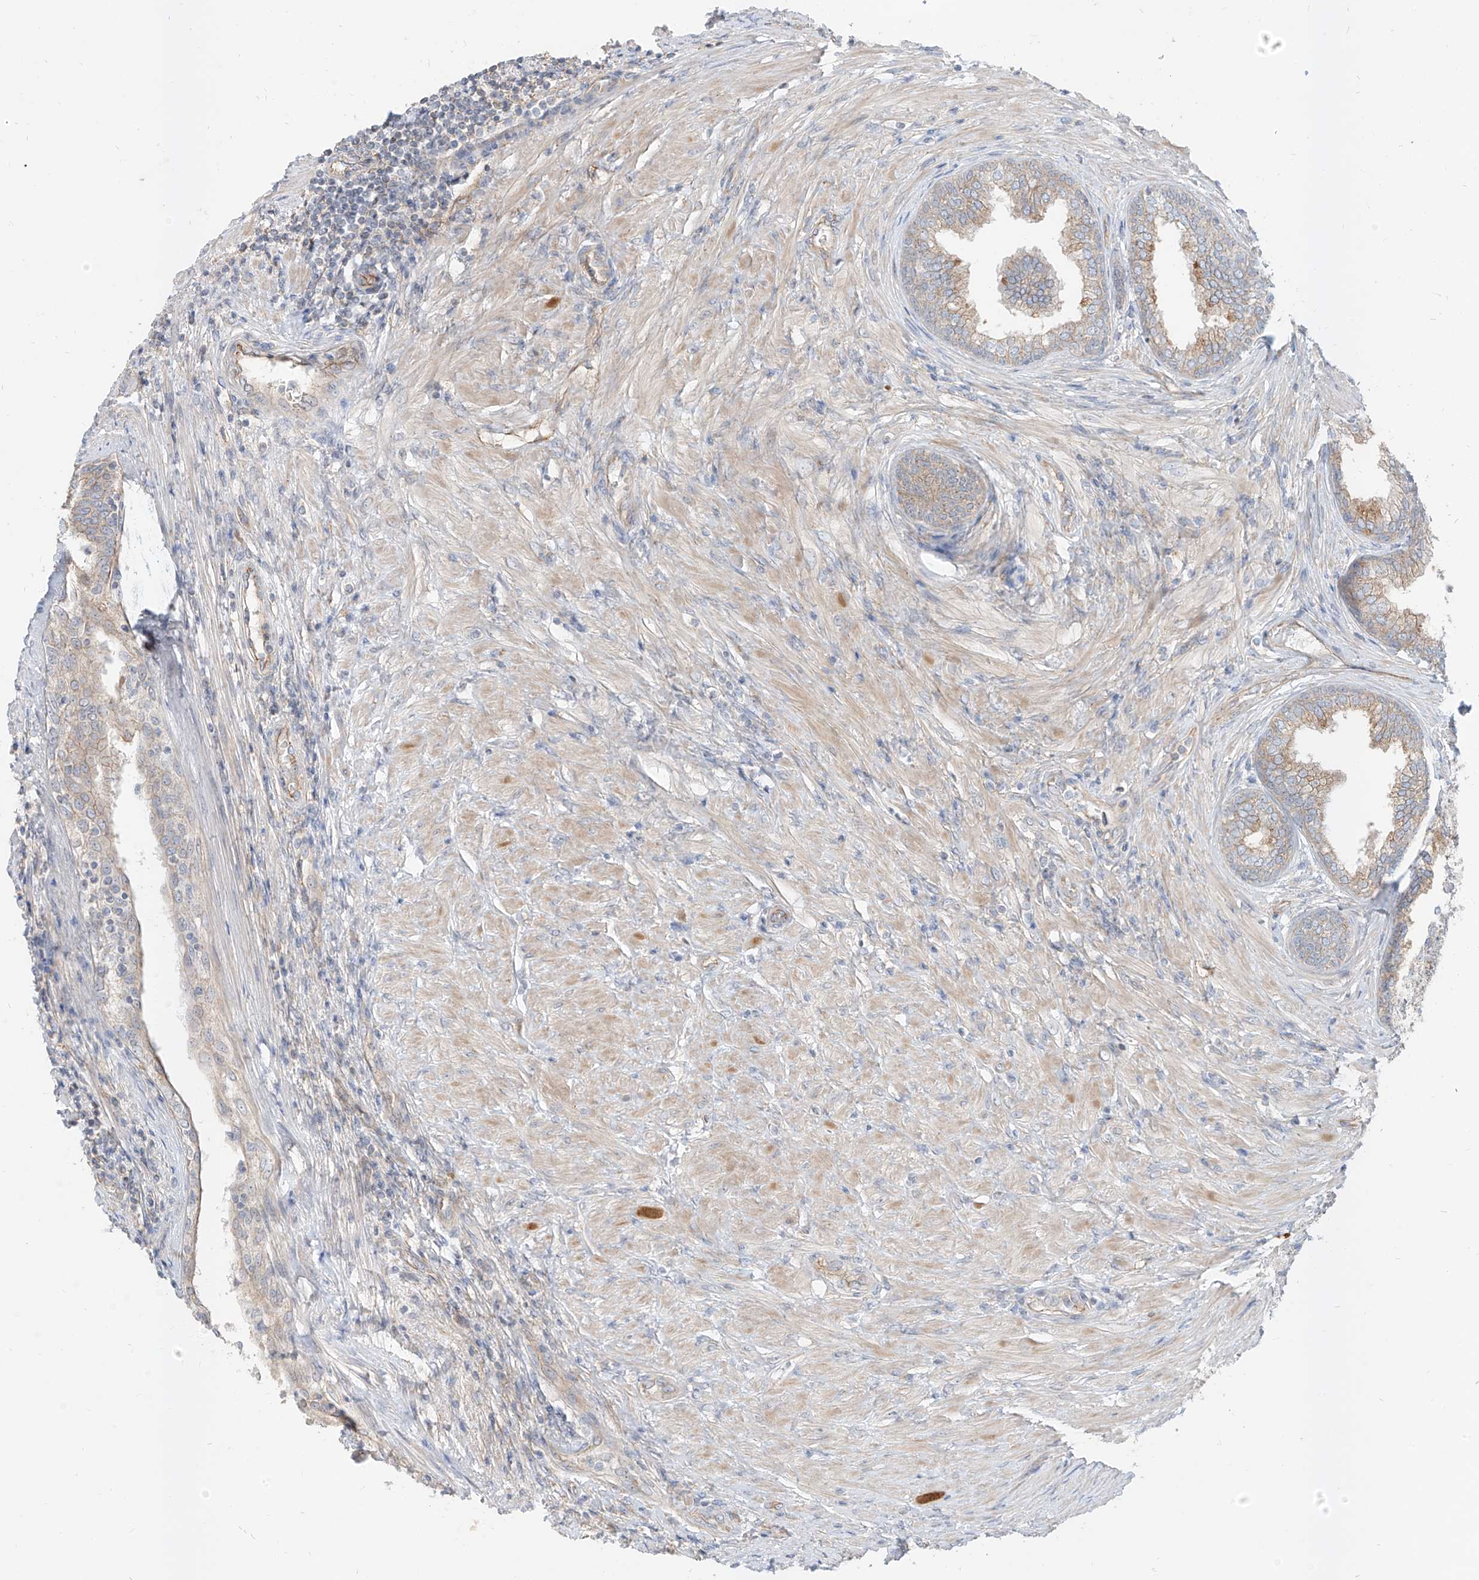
{"staining": {"intensity": "weak", "quantity": "25%-75%", "location": "cytoplasmic/membranous"}, "tissue": "prostate", "cell_type": "Glandular cells", "image_type": "normal", "snomed": [{"axis": "morphology", "description": "Normal tissue, NOS"}, {"axis": "topography", "description": "Prostate"}], "caption": "Protein expression by IHC shows weak cytoplasmic/membranous staining in approximately 25%-75% of glandular cells in benign prostate. (Brightfield microscopy of DAB IHC at high magnification).", "gene": "EPHX4", "patient": {"sex": "male", "age": 76}}